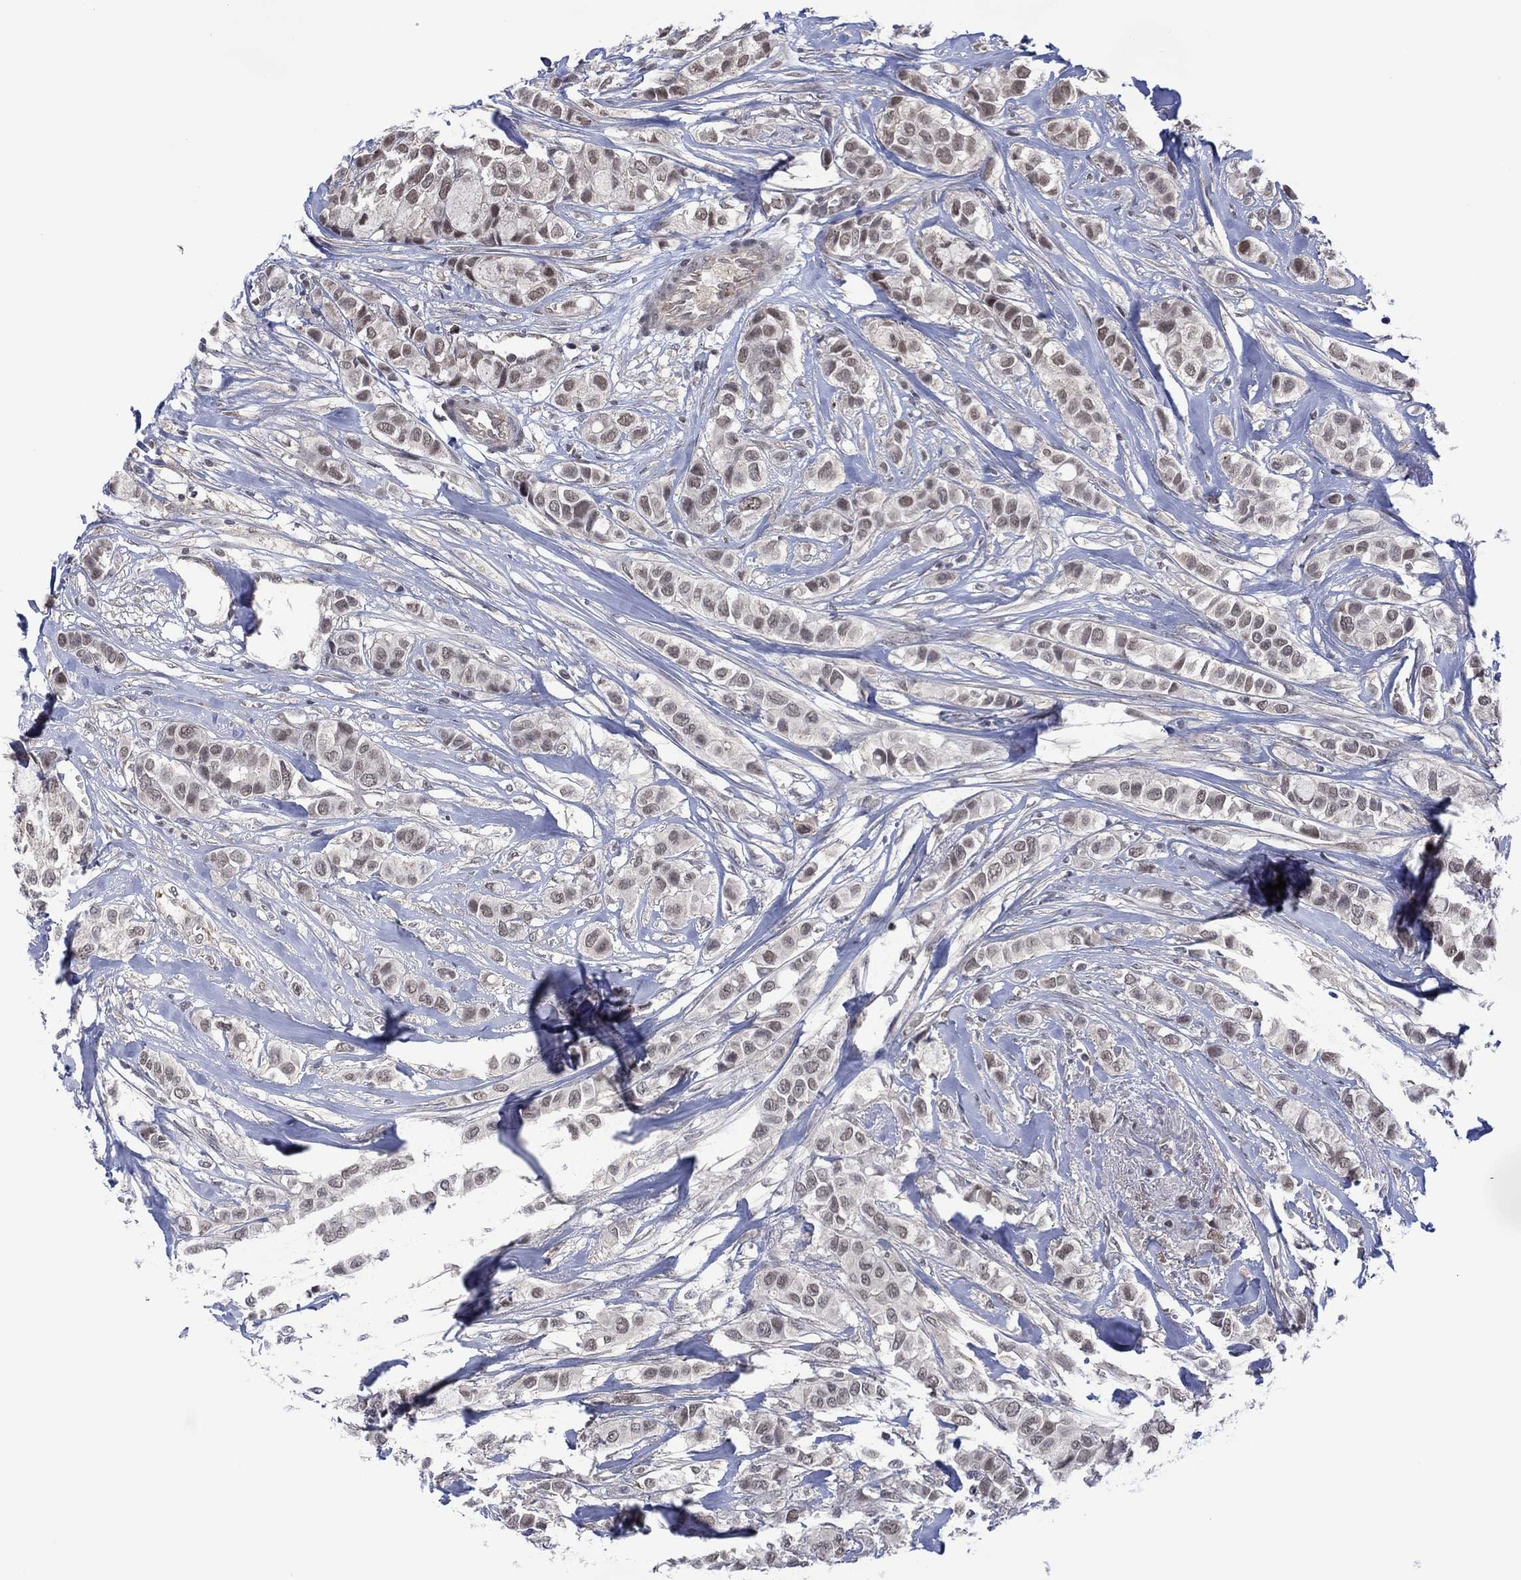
{"staining": {"intensity": "negative", "quantity": "none", "location": "none"}, "tissue": "breast cancer", "cell_type": "Tumor cells", "image_type": "cancer", "snomed": [{"axis": "morphology", "description": "Duct carcinoma"}, {"axis": "topography", "description": "Breast"}], "caption": "A photomicrograph of breast cancer (infiltrating ductal carcinoma) stained for a protein reveals no brown staining in tumor cells.", "gene": "DPP4", "patient": {"sex": "female", "age": 85}}